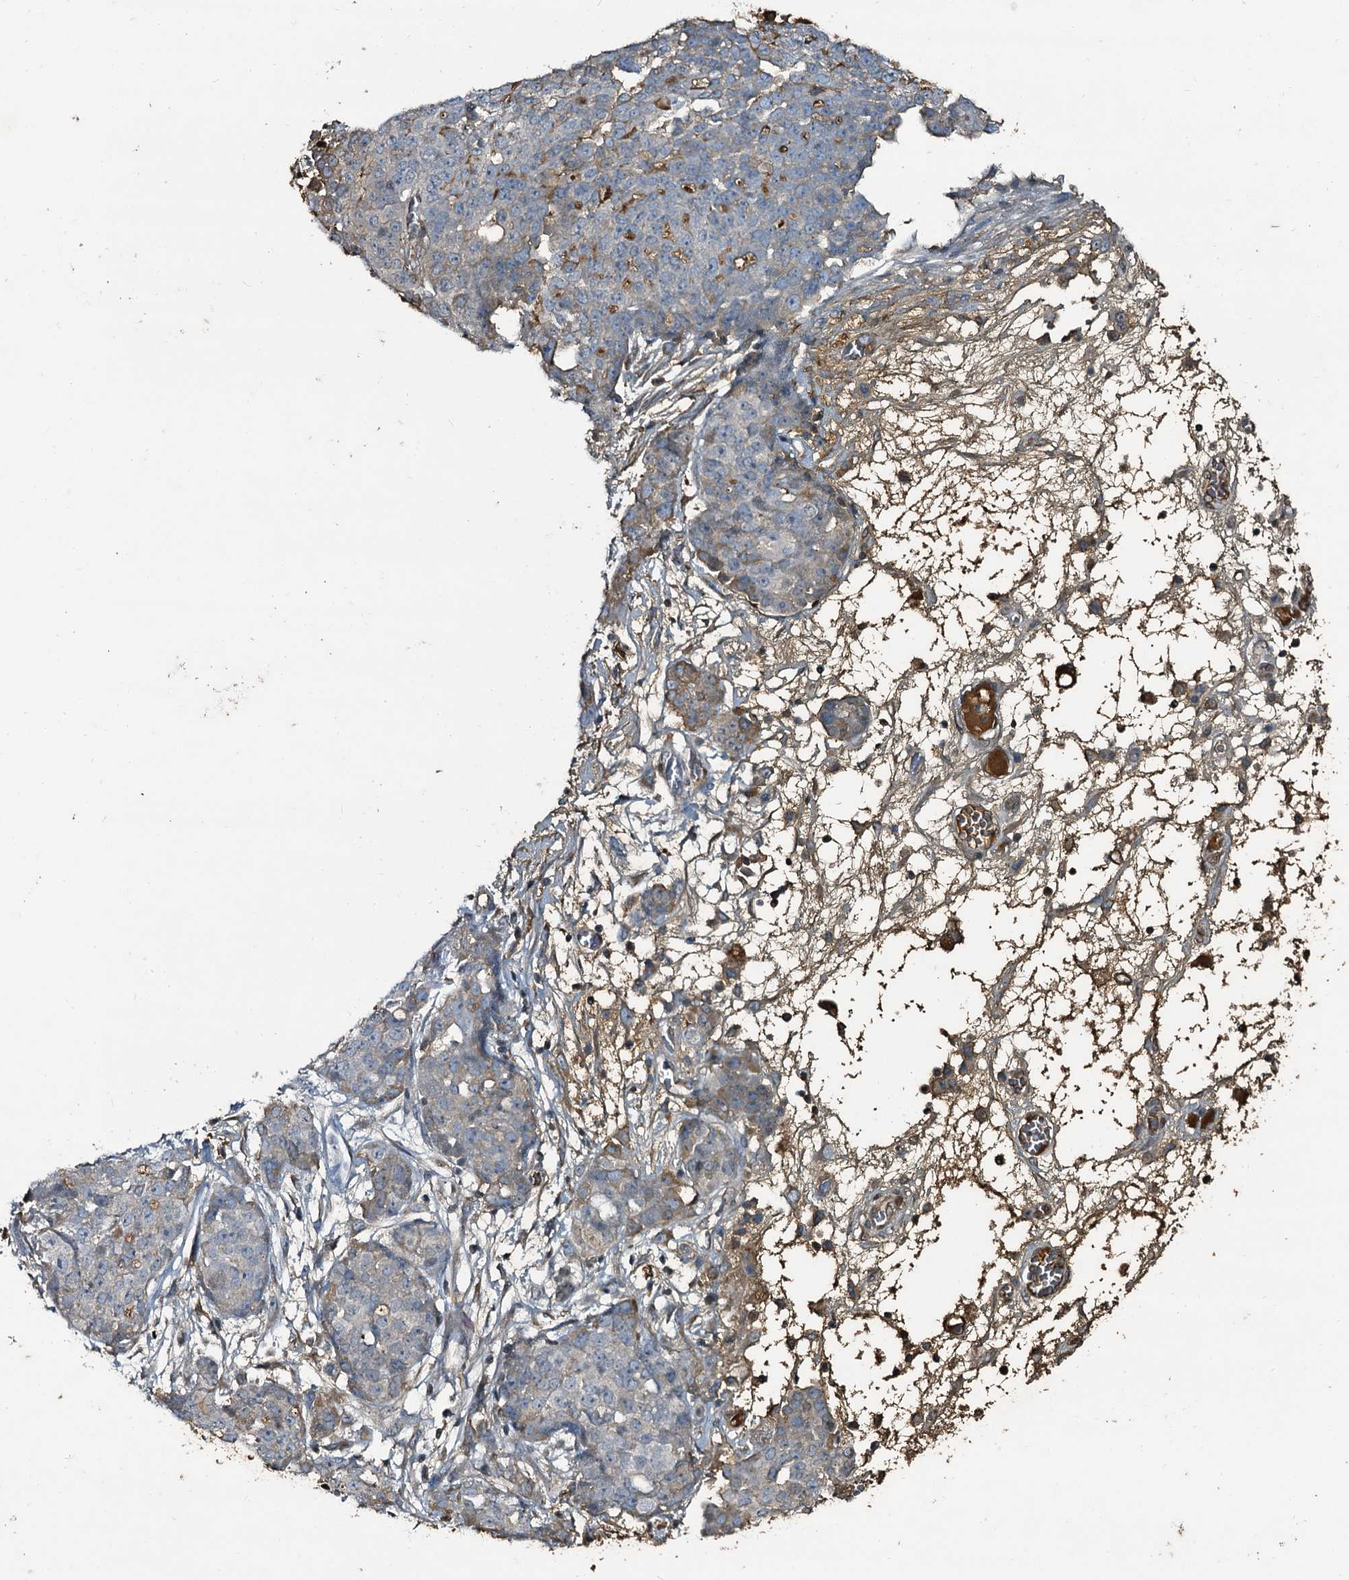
{"staining": {"intensity": "weak", "quantity": "<25%", "location": "cytoplasmic/membranous"}, "tissue": "ovarian cancer", "cell_type": "Tumor cells", "image_type": "cancer", "snomed": [{"axis": "morphology", "description": "Cystadenocarcinoma, serous, NOS"}, {"axis": "topography", "description": "Soft tissue"}, {"axis": "topography", "description": "Ovary"}], "caption": "Immunohistochemistry (IHC) histopathology image of ovarian cancer stained for a protein (brown), which displays no expression in tumor cells.", "gene": "EDN1", "patient": {"sex": "female", "age": 57}}